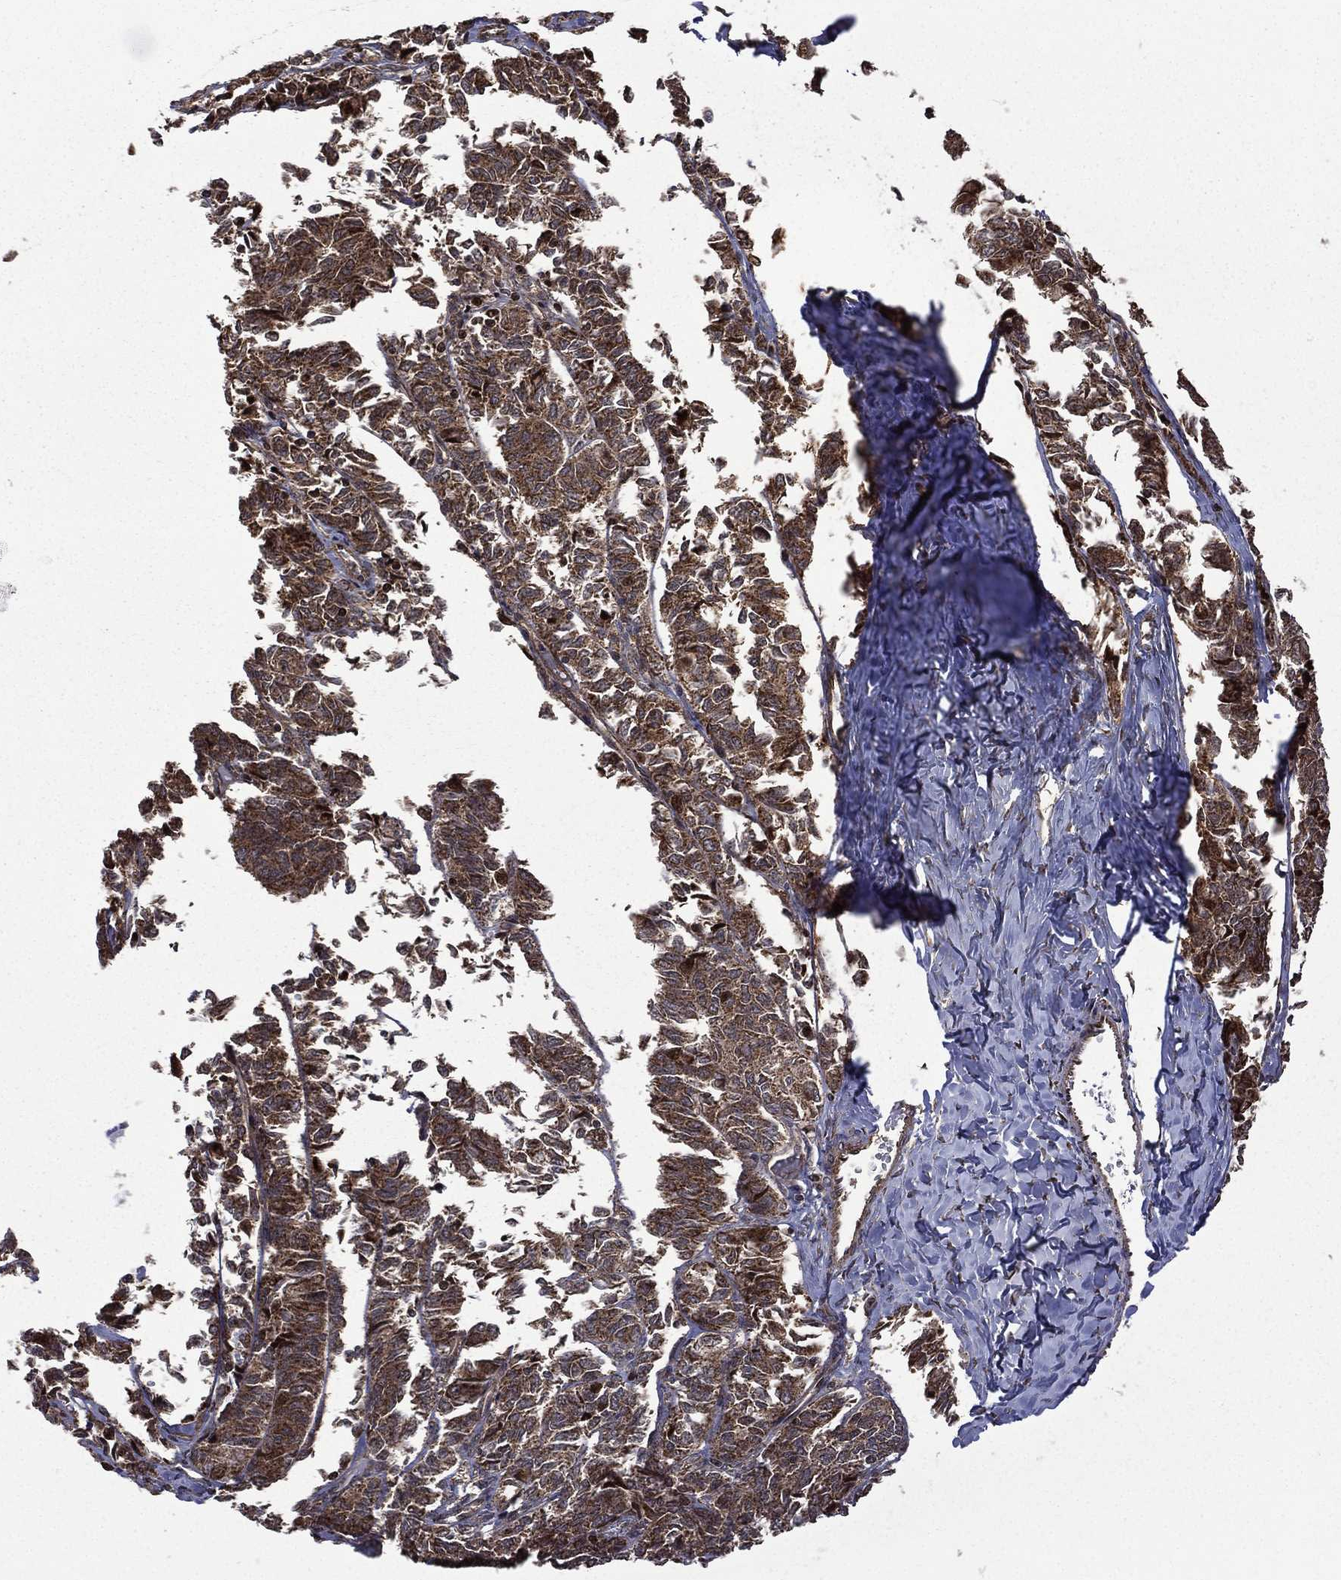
{"staining": {"intensity": "strong", "quantity": ">75%", "location": "cytoplasmic/membranous"}, "tissue": "ovarian cancer", "cell_type": "Tumor cells", "image_type": "cancer", "snomed": [{"axis": "morphology", "description": "Carcinoma, endometroid"}, {"axis": "topography", "description": "Ovary"}], "caption": "A photomicrograph of ovarian cancer stained for a protein reveals strong cytoplasmic/membranous brown staining in tumor cells.", "gene": "GIMAP6", "patient": {"sex": "female", "age": 80}}